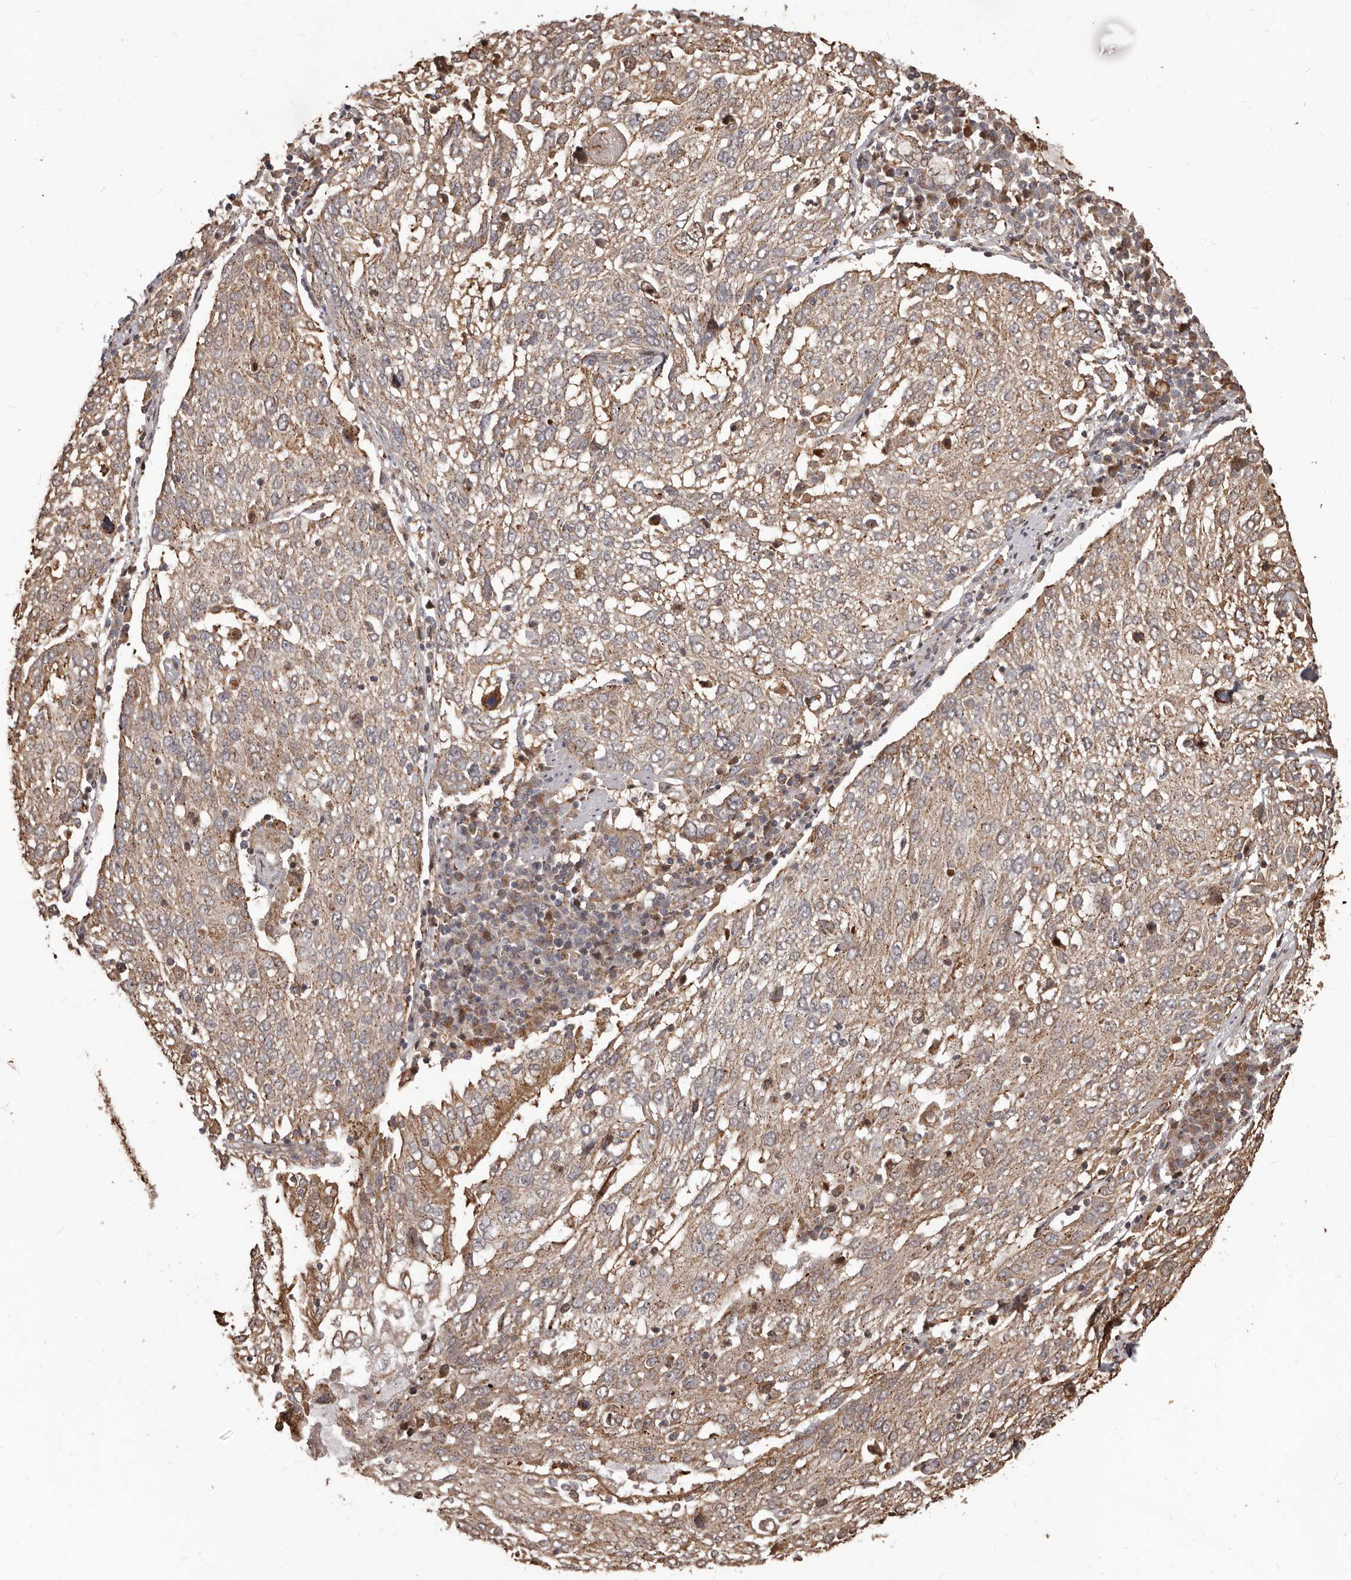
{"staining": {"intensity": "weak", "quantity": ">75%", "location": "cytoplasmic/membranous"}, "tissue": "lung cancer", "cell_type": "Tumor cells", "image_type": "cancer", "snomed": [{"axis": "morphology", "description": "Squamous cell carcinoma, NOS"}, {"axis": "topography", "description": "Lung"}], "caption": "The image exhibits a brown stain indicating the presence of a protein in the cytoplasmic/membranous of tumor cells in lung cancer (squamous cell carcinoma).", "gene": "MTO1", "patient": {"sex": "male", "age": 65}}